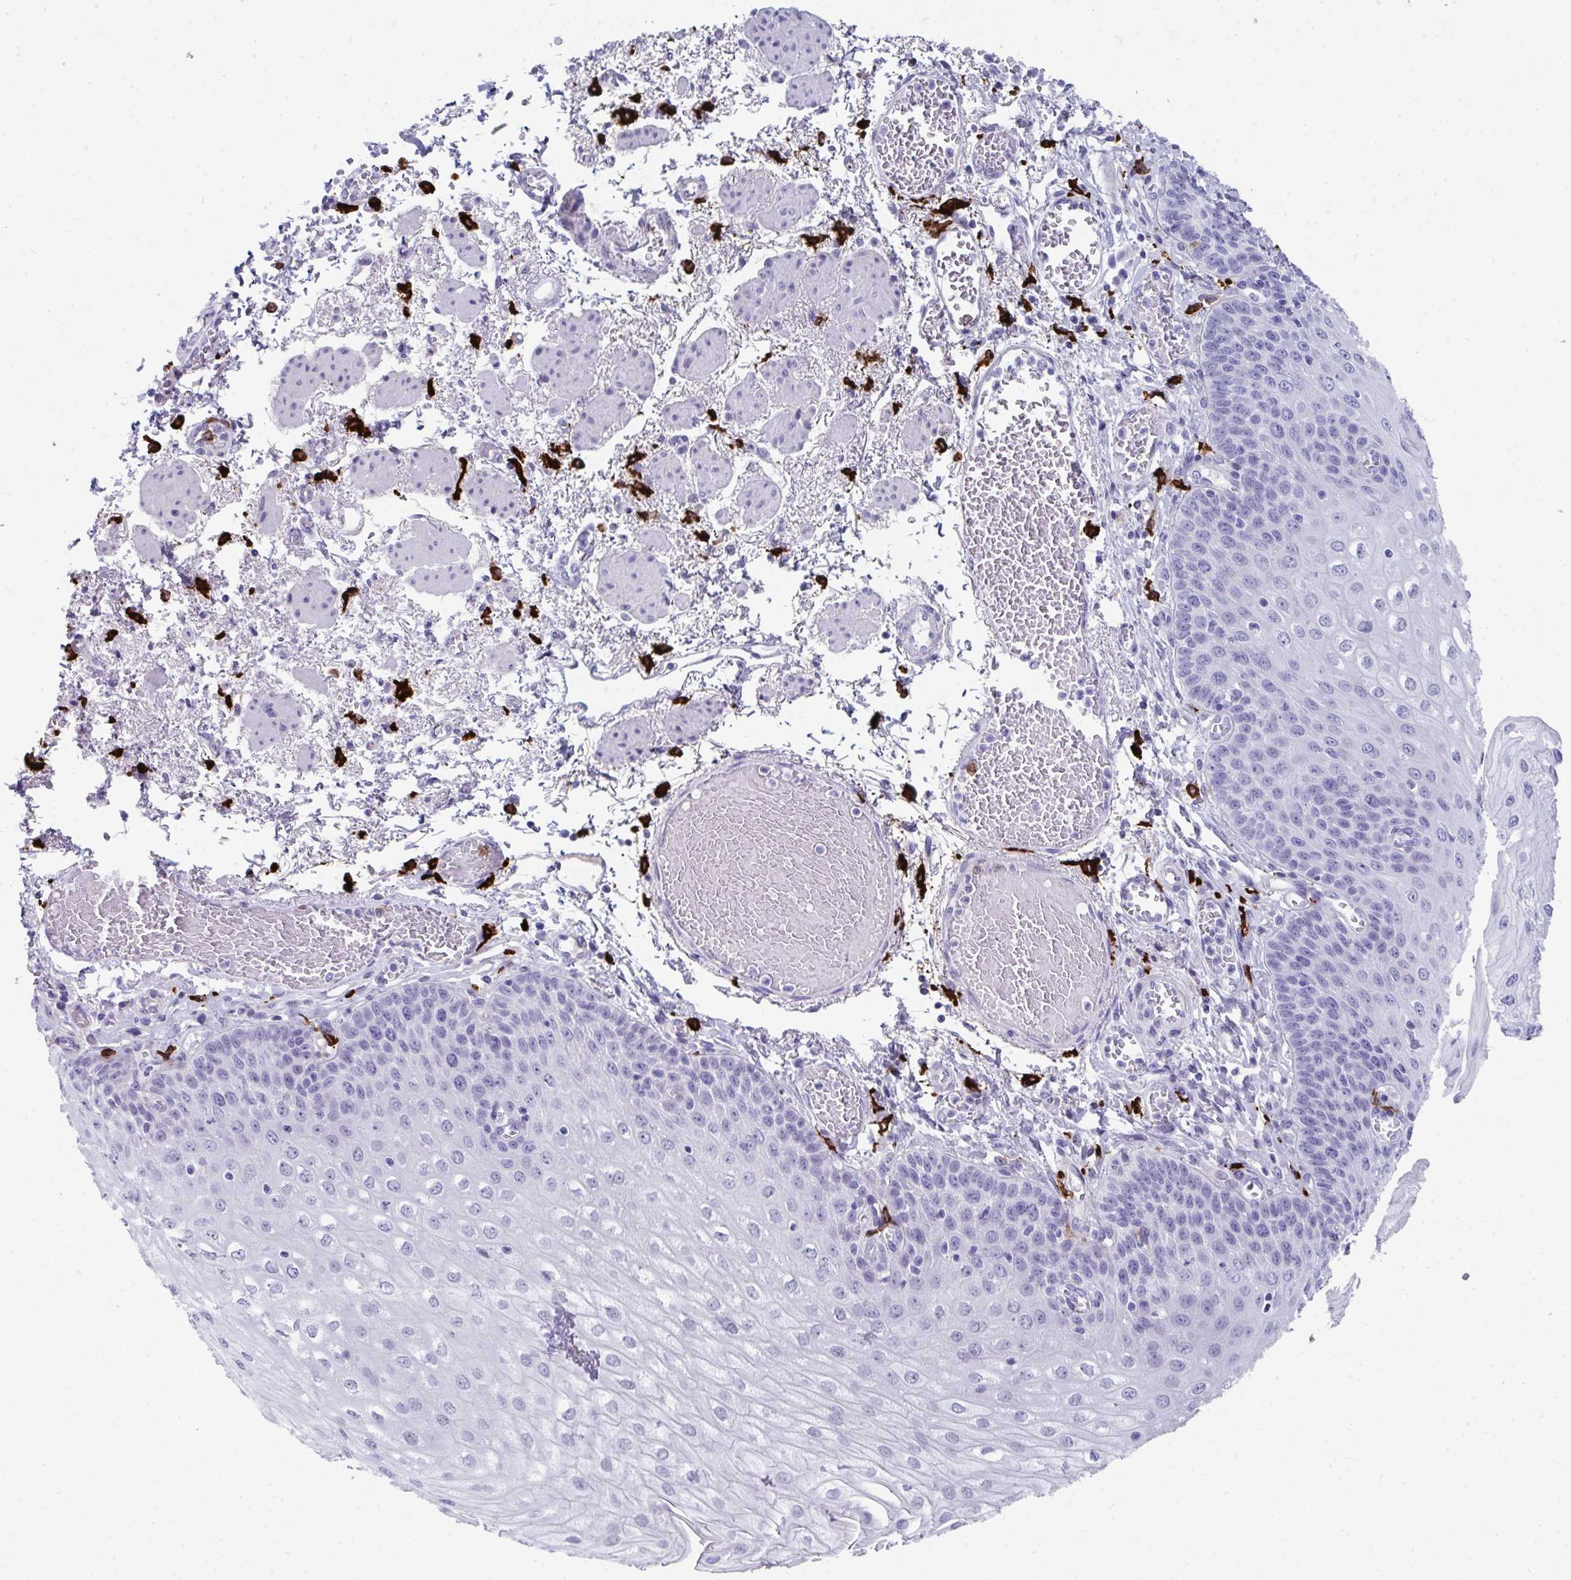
{"staining": {"intensity": "negative", "quantity": "none", "location": "none"}, "tissue": "esophagus", "cell_type": "Squamous epithelial cells", "image_type": "normal", "snomed": [{"axis": "morphology", "description": "Normal tissue, NOS"}, {"axis": "morphology", "description": "Adenocarcinoma, NOS"}, {"axis": "topography", "description": "Esophagus"}], "caption": "High power microscopy image of an immunohistochemistry image of unremarkable esophagus, revealing no significant positivity in squamous epithelial cells.", "gene": "CD163", "patient": {"sex": "male", "age": 81}}